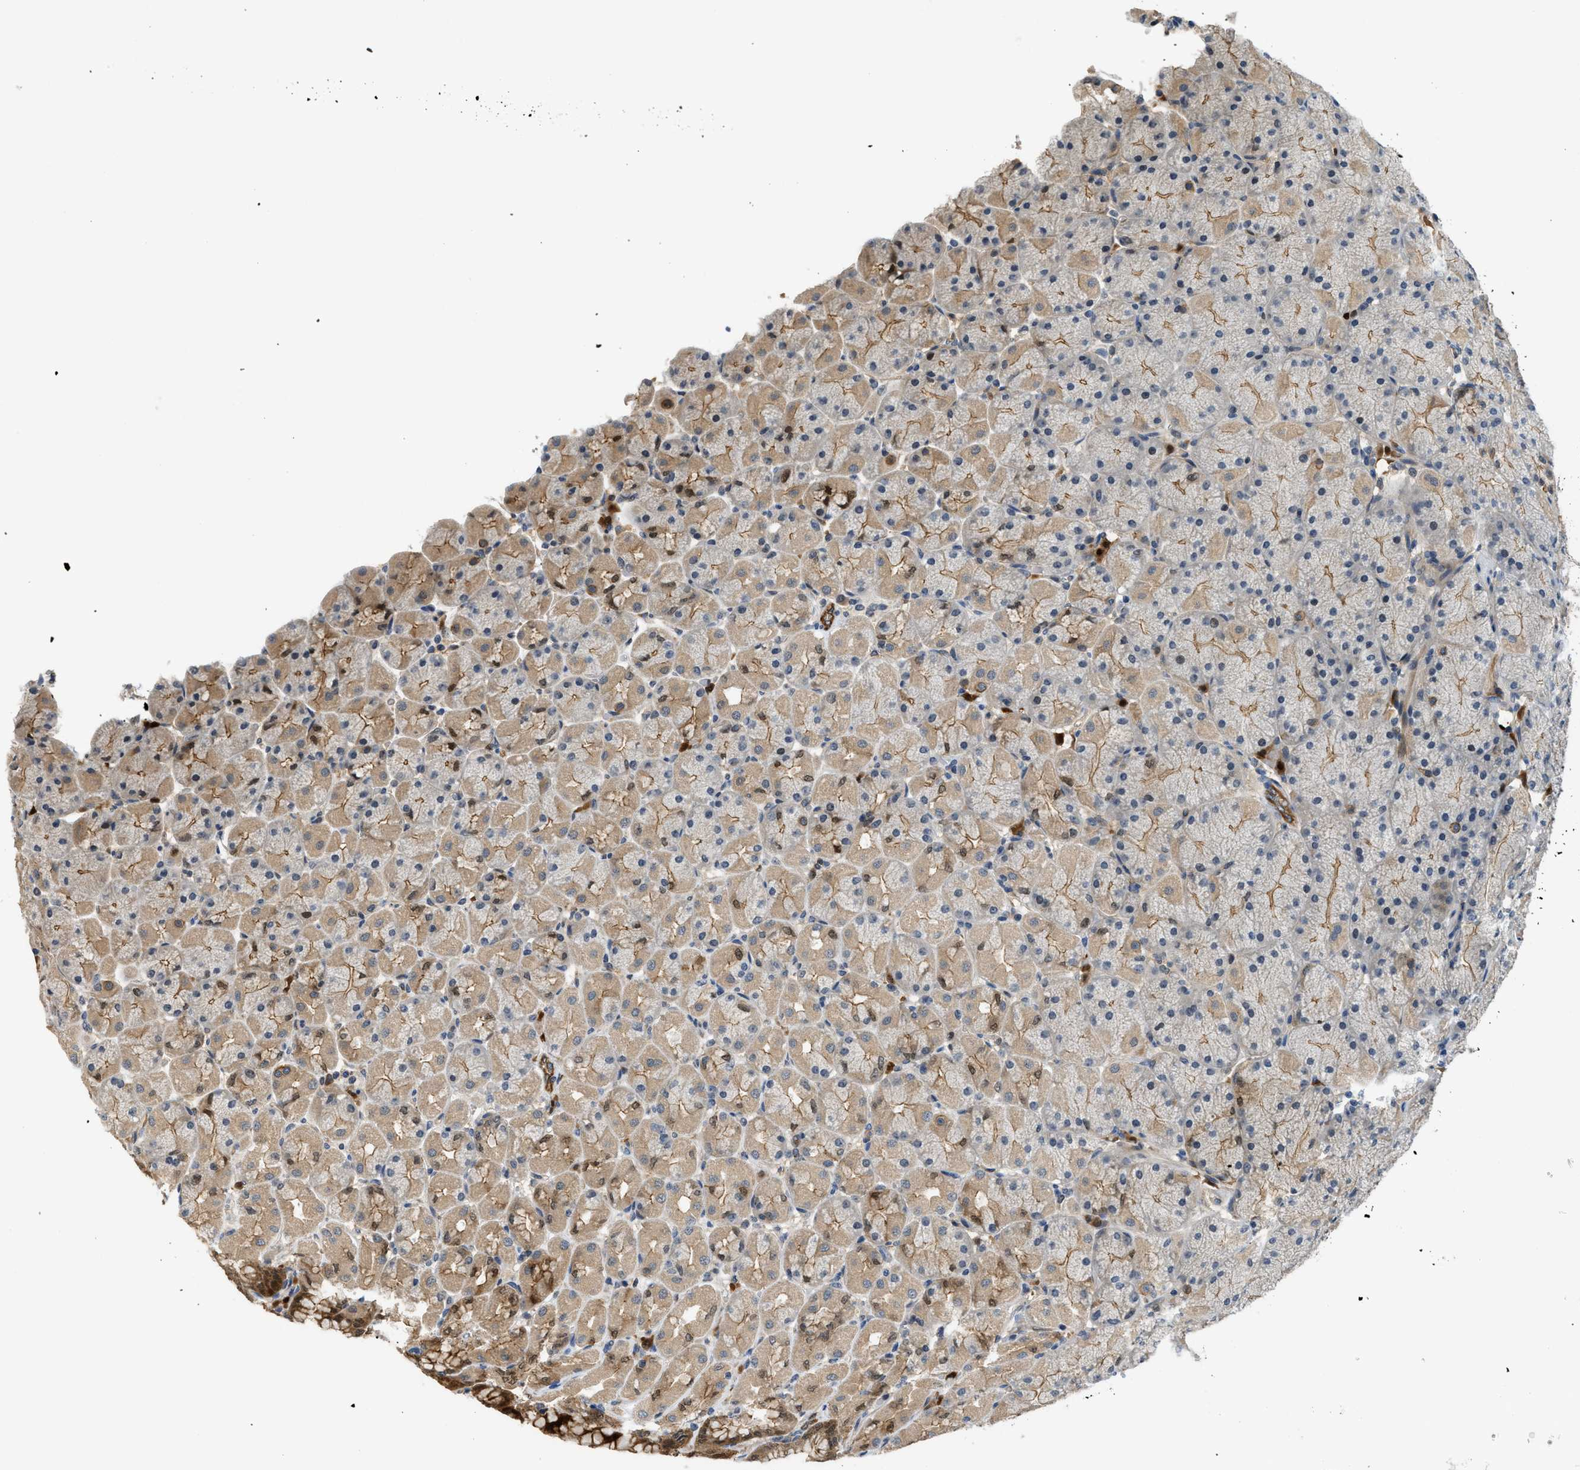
{"staining": {"intensity": "moderate", "quantity": "25%-75%", "location": "cytoplasmic/membranous"}, "tissue": "stomach", "cell_type": "Glandular cells", "image_type": "normal", "snomed": [{"axis": "morphology", "description": "Normal tissue, NOS"}, {"axis": "topography", "description": "Stomach, upper"}], "caption": "Human stomach stained for a protein (brown) displays moderate cytoplasmic/membranous positive staining in about 25%-75% of glandular cells.", "gene": "TRAK2", "patient": {"sex": "female", "age": 56}}